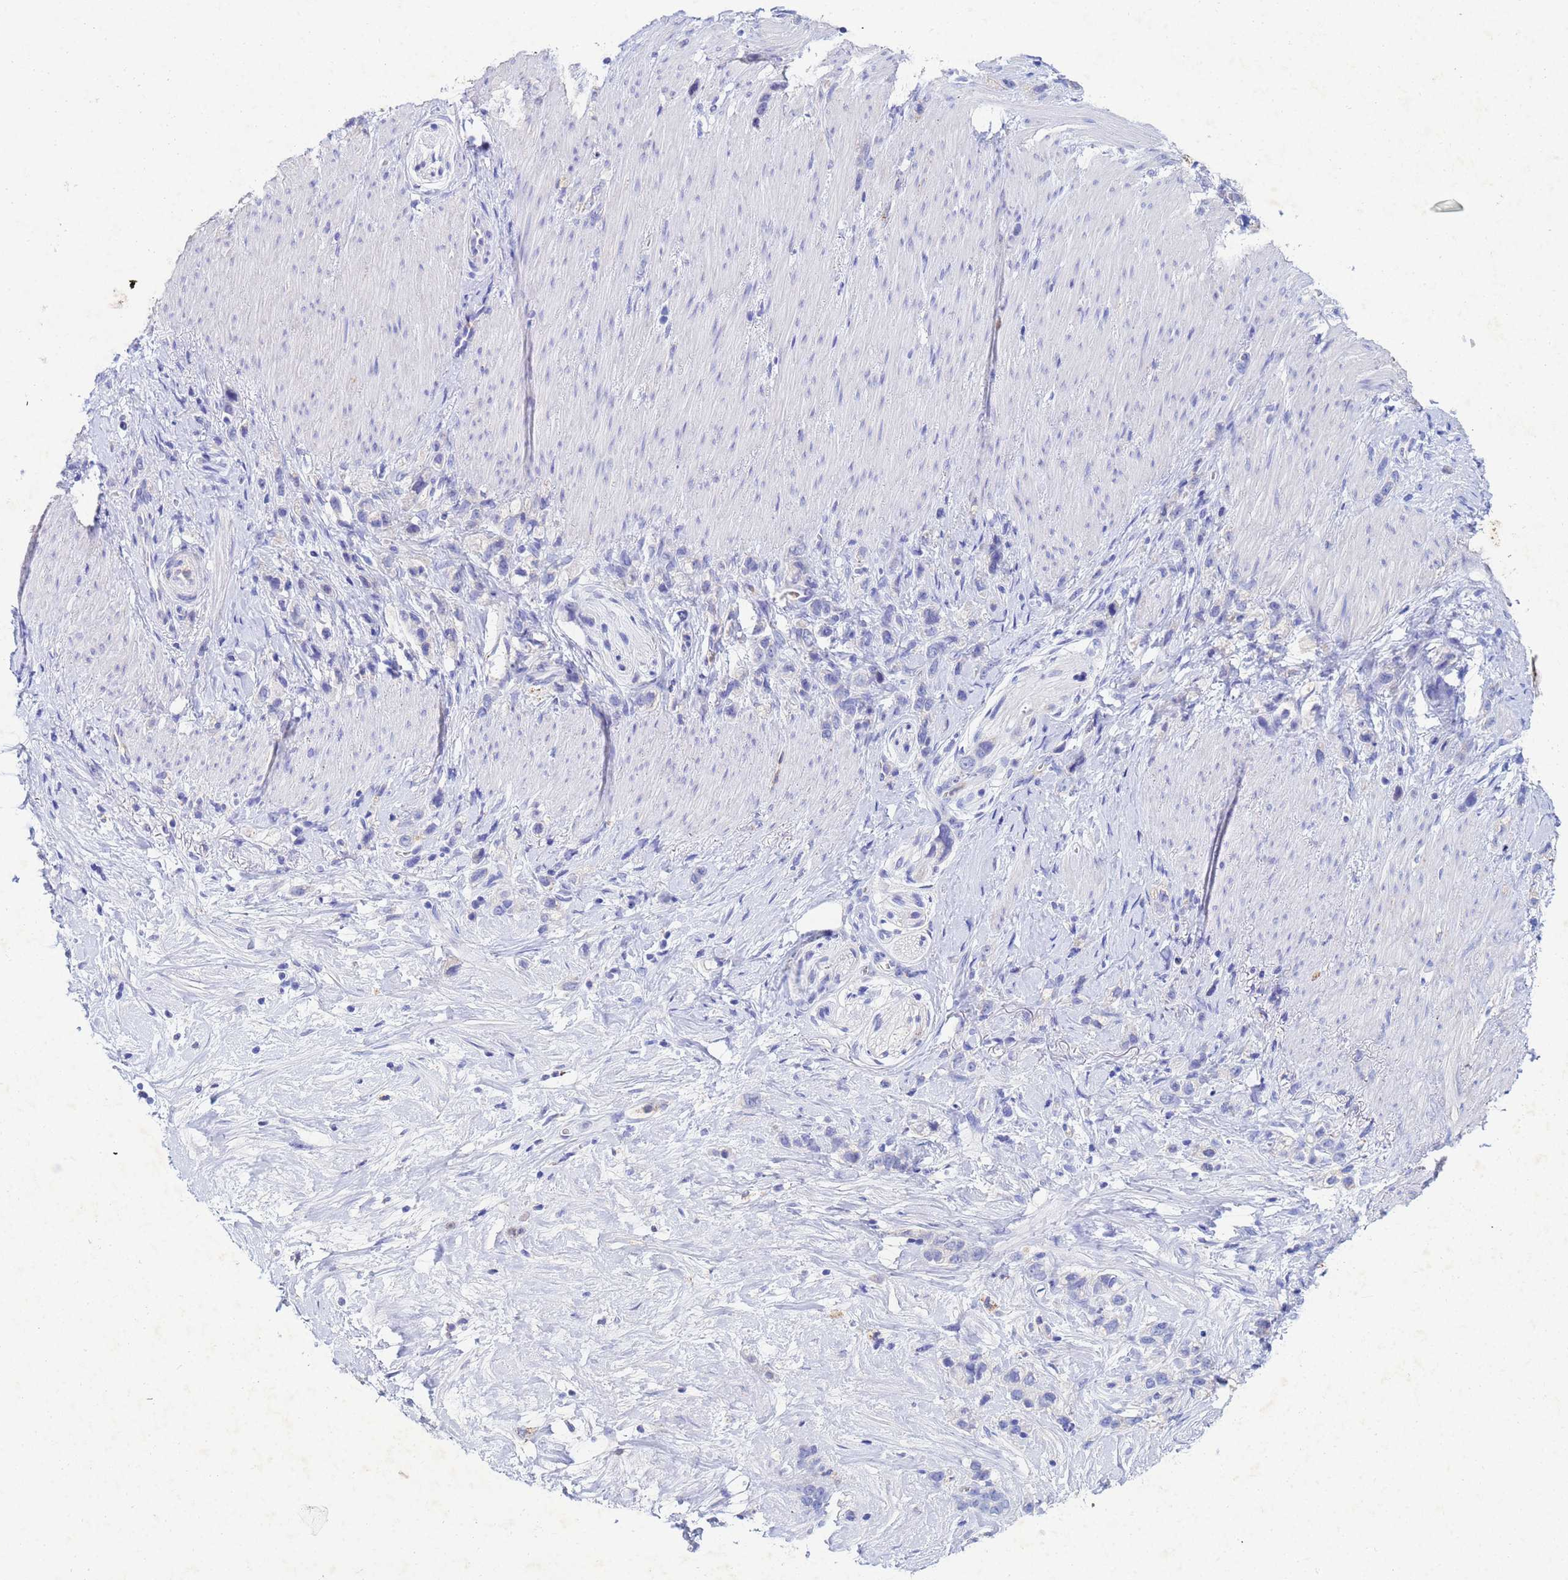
{"staining": {"intensity": "negative", "quantity": "none", "location": "none"}, "tissue": "stomach cancer", "cell_type": "Tumor cells", "image_type": "cancer", "snomed": [{"axis": "morphology", "description": "Adenocarcinoma, NOS"}, {"axis": "topography", "description": "Stomach"}], "caption": "The immunohistochemistry image has no significant staining in tumor cells of stomach cancer (adenocarcinoma) tissue.", "gene": "CSTB", "patient": {"sex": "female", "age": 65}}